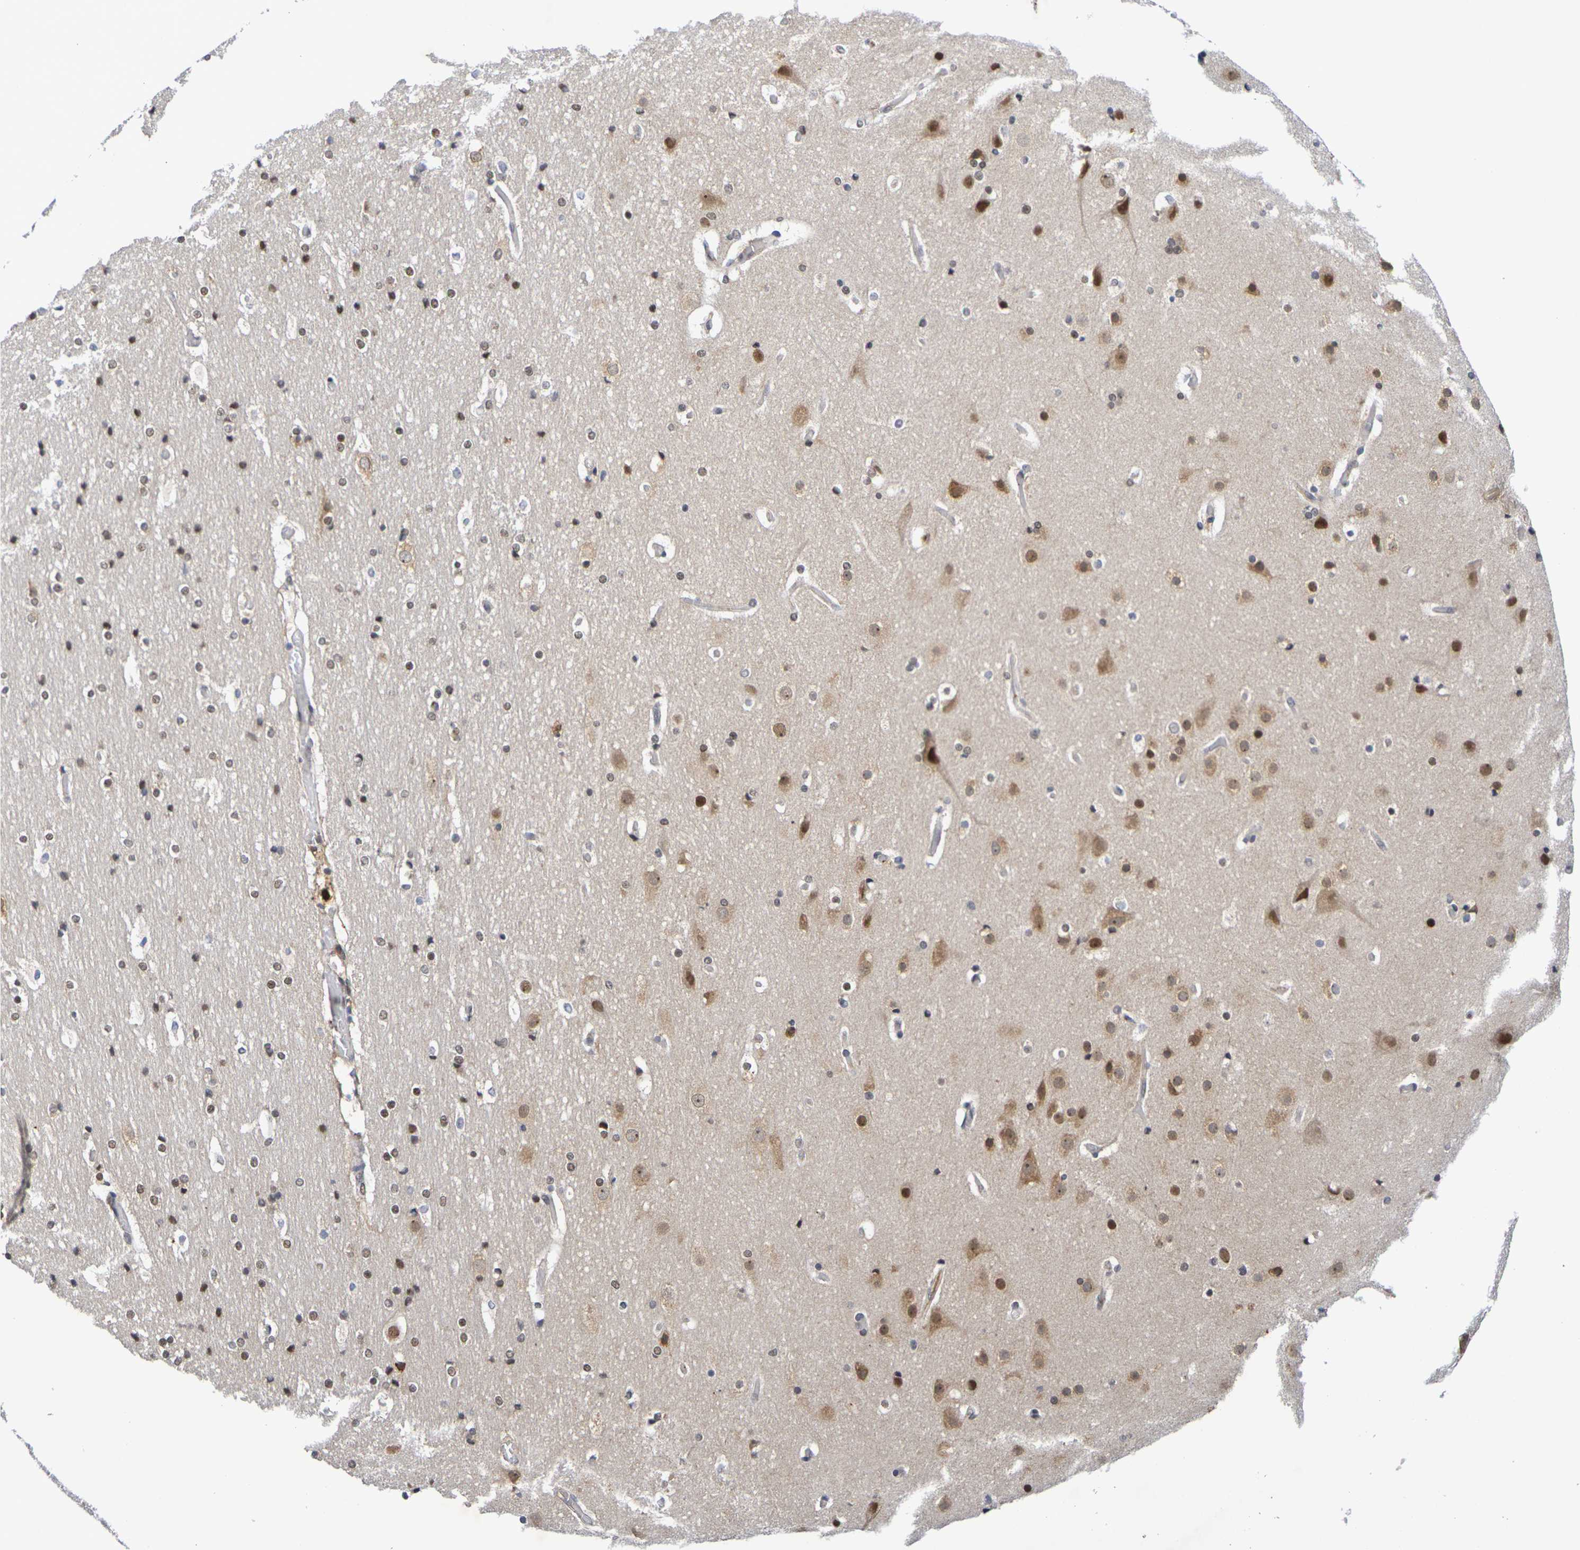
{"staining": {"intensity": "negative", "quantity": "none", "location": "none"}, "tissue": "cerebral cortex", "cell_type": "Endothelial cells", "image_type": "normal", "snomed": [{"axis": "morphology", "description": "Normal tissue, NOS"}, {"axis": "topography", "description": "Cerebral cortex"}], "caption": "A high-resolution histopathology image shows immunohistochemistry (IHC) staining of unremarkable cerebral cortex, which displays no significant positivity in endothelial cells. (Immunohistochemistry (ihc), brightfield microscopy, high magnification).", "gene": "TERF2", "patient": {"sex": "male", "age": 57}}